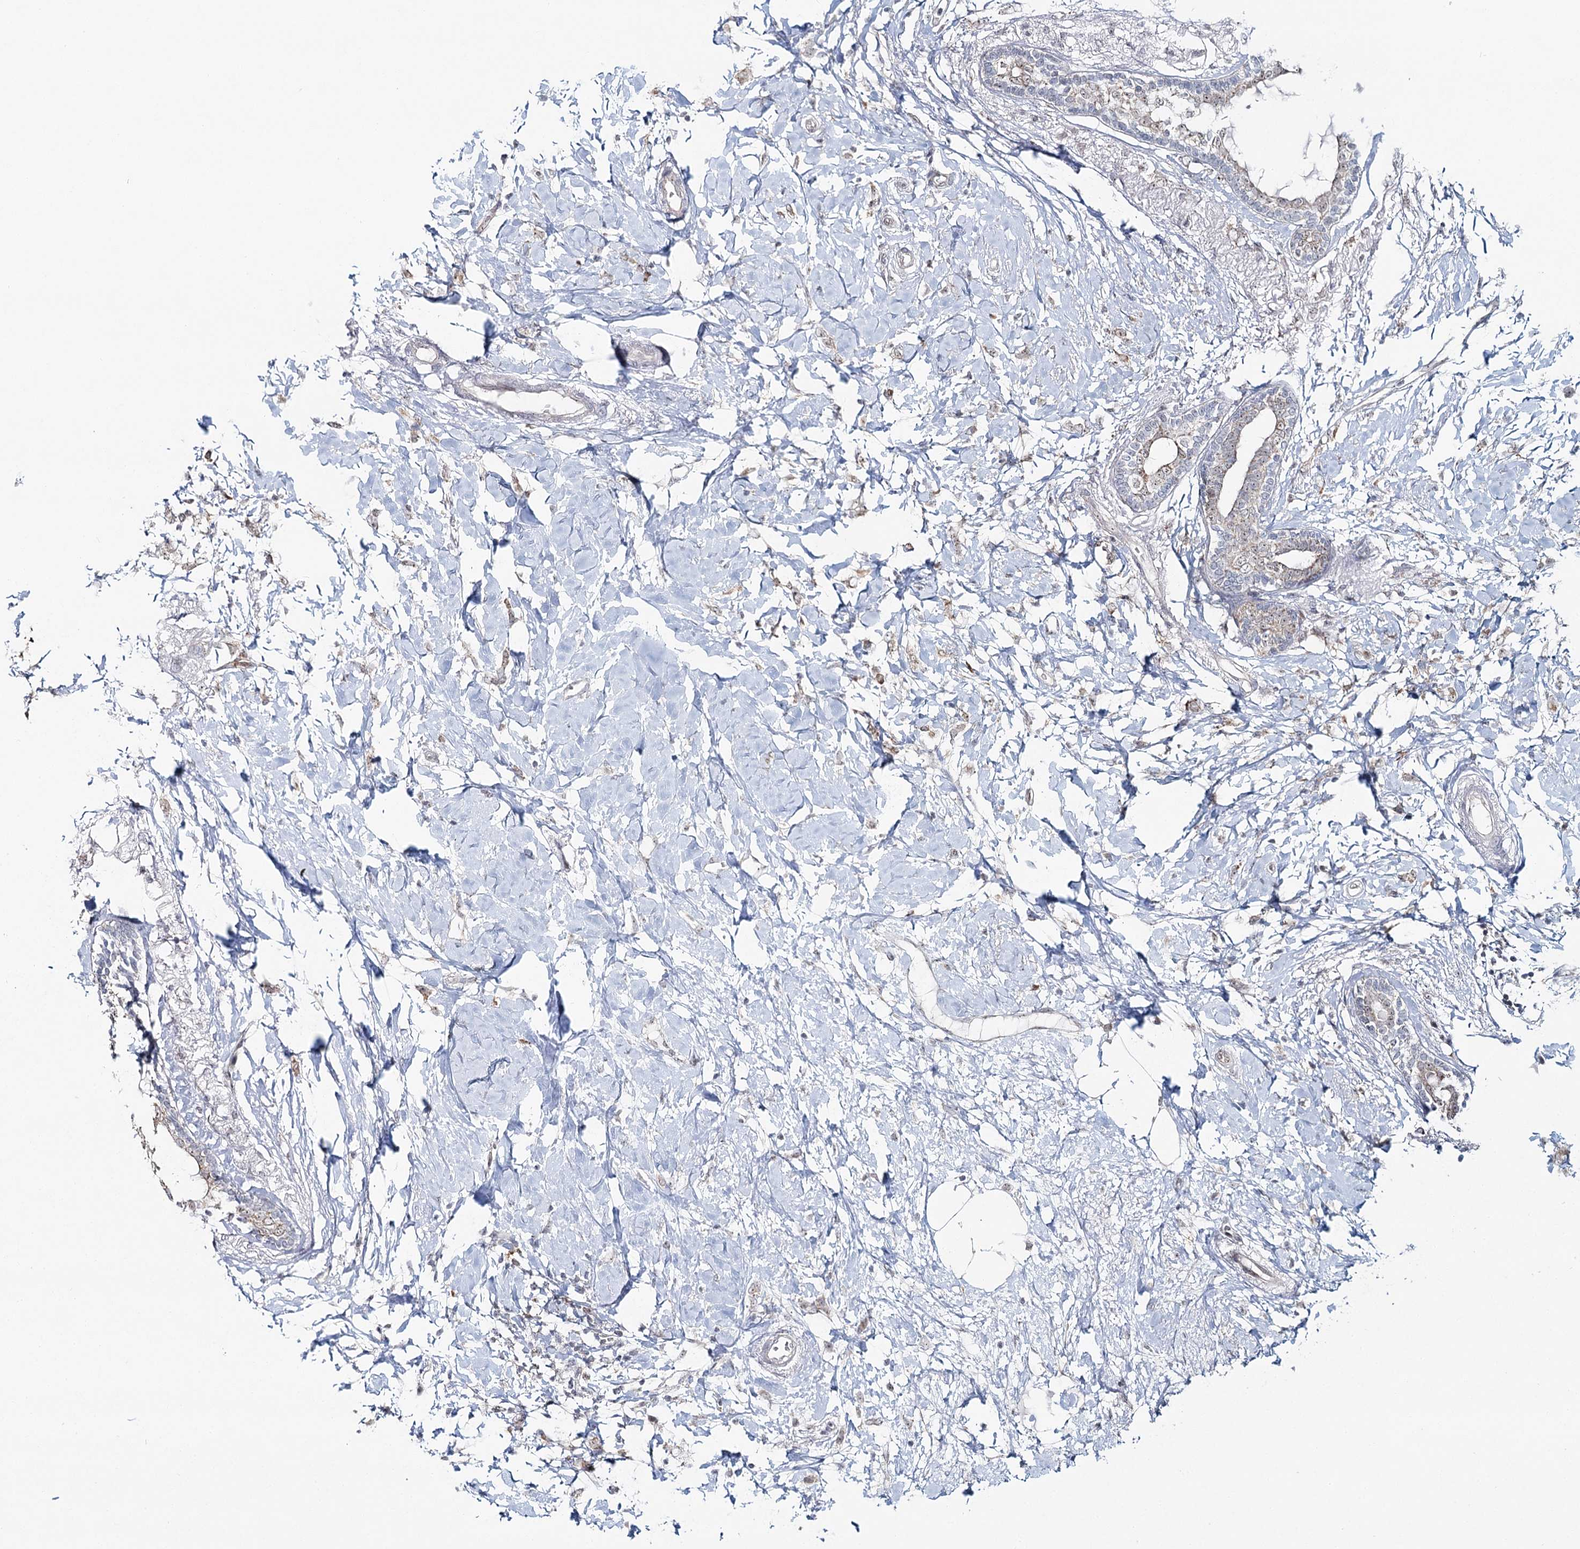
{"staining": {"intensity": "weak", "quantity": "<25%", "location": "cytoplasmic/membranous"}, "tissue": "breast cancer", "cell_type": "Tumor cells", "image_type": "cancer", "snomed": [{"axis": "morphology", "description": "Normal tissue, NOS"}, {"axis": "morphology", "description": "Lobular carcinoma"}, {"axis": "topography", "description": "Breast"}], "caption": "DAB immunohistochemical staining of lobular carcinoma (breast) shows no significant expression in tumor cells.", "gene": "ATAD1", "patient": {"sex": "female", "age": 47}}